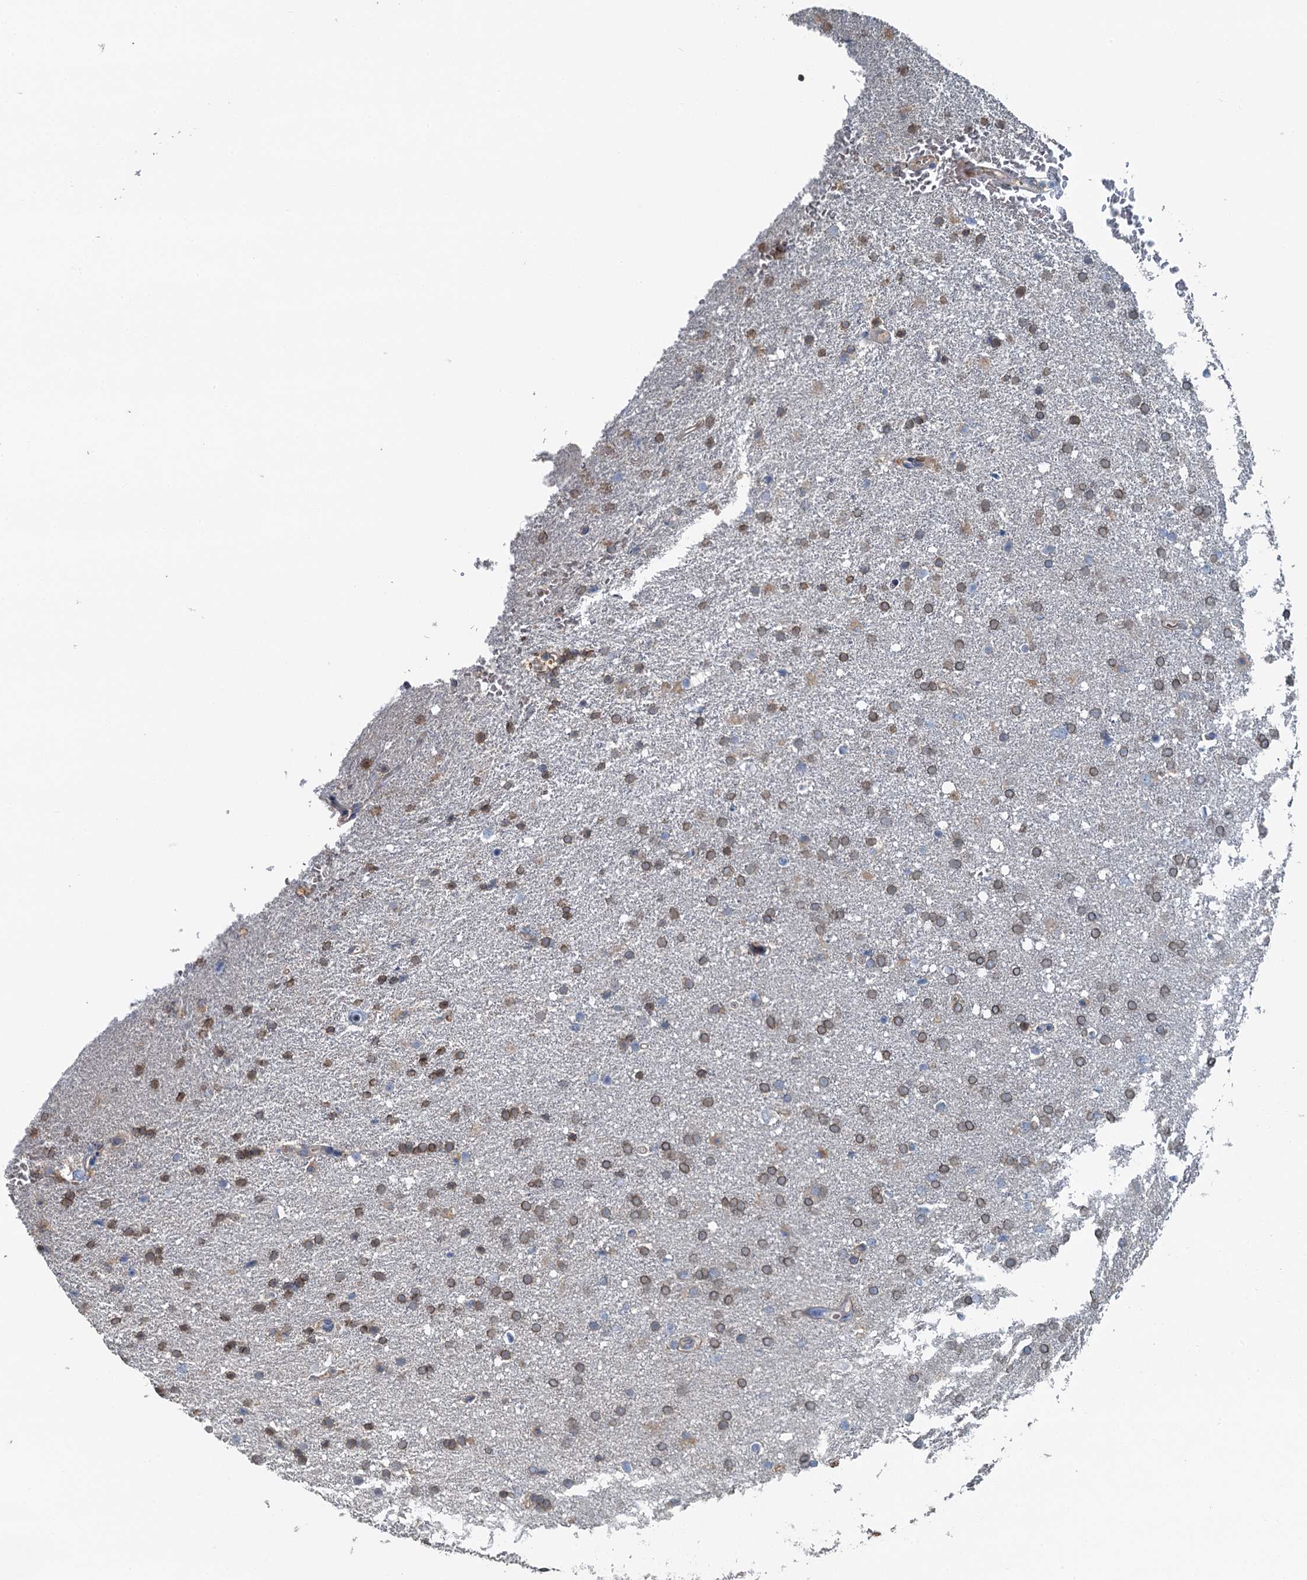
{"staining": {"intensity": "weak", "quantity": ">75%", "location": "cytoplasmic/membranous"}, "tissue": "glioma", "cell_type": "Tumor cells", "image_type": "cancer", "snomed": [{"axis": "morphology", "description": "Glioma, malignant, High grade"}, {"axis": "topography", "description": "Brain"}], "caption": "DAB immunohistochemical staining of human glioma exhibits weak cytoplasmic/membranous protein expression in about >75% of tumor cells.", "gene": "C6orf120", "patient": {"sex": "male", "age": 72}}